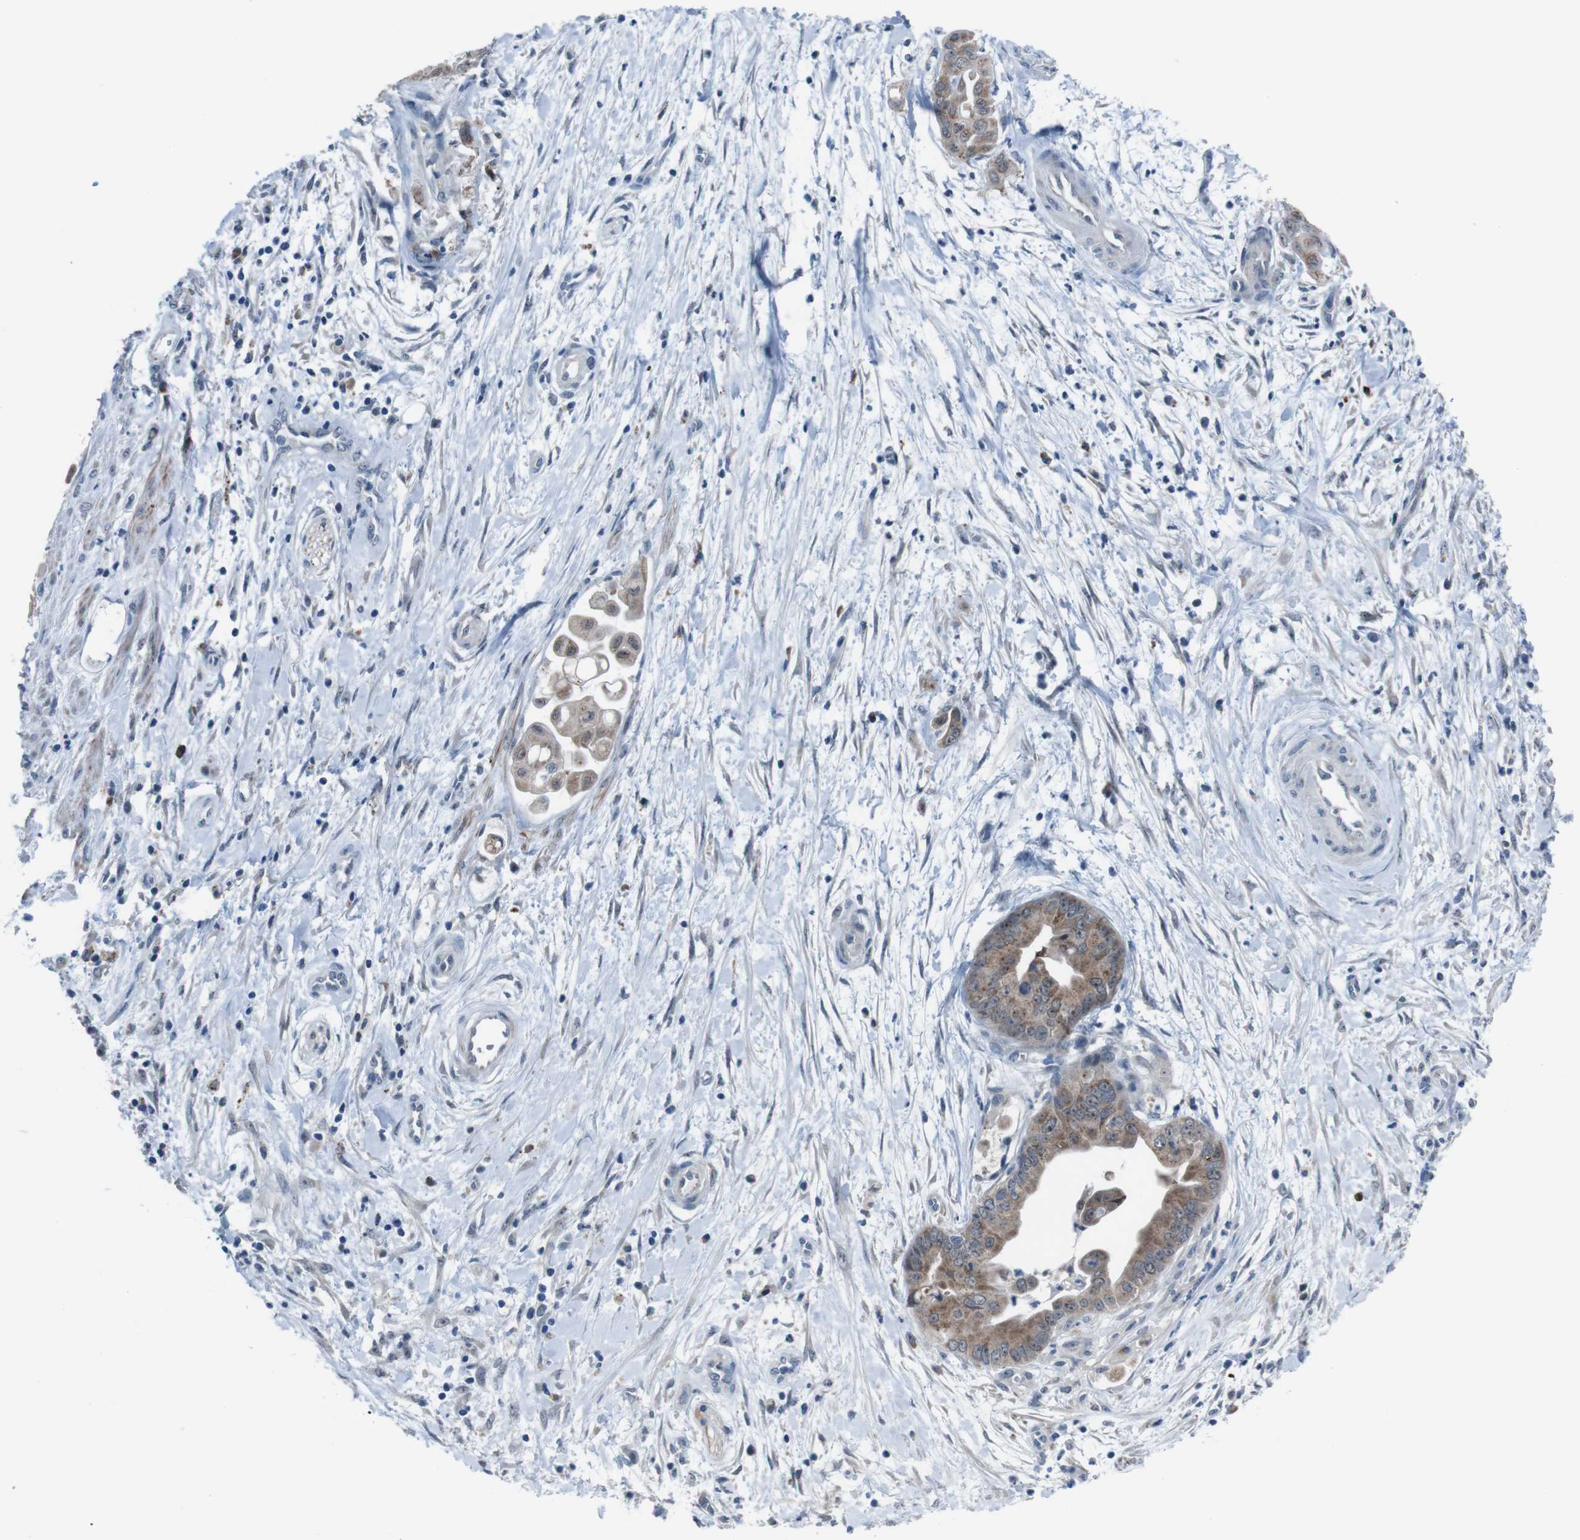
{"staining": {"intensity": "moderate", "quantity": ">75%", "location": "cytoplasmic/membranous"}, "tissue": "pancreatic cancer", "cell_type": "Tumor cells", "image_type": "cancer", "snomed": [{"axis": "morphology", "description": "Adenocarcinoma, NOS"}, {"axis": "topography", "description": "Pancreas"}], "caption": "An image of human pancreatic adenocarcinoma stained for a protein exhibits moderate cytoplasmic/membranous brown staining in tumor cells.", "gene": "CDH22", "patient": {"sex": "female", "age": 75}}